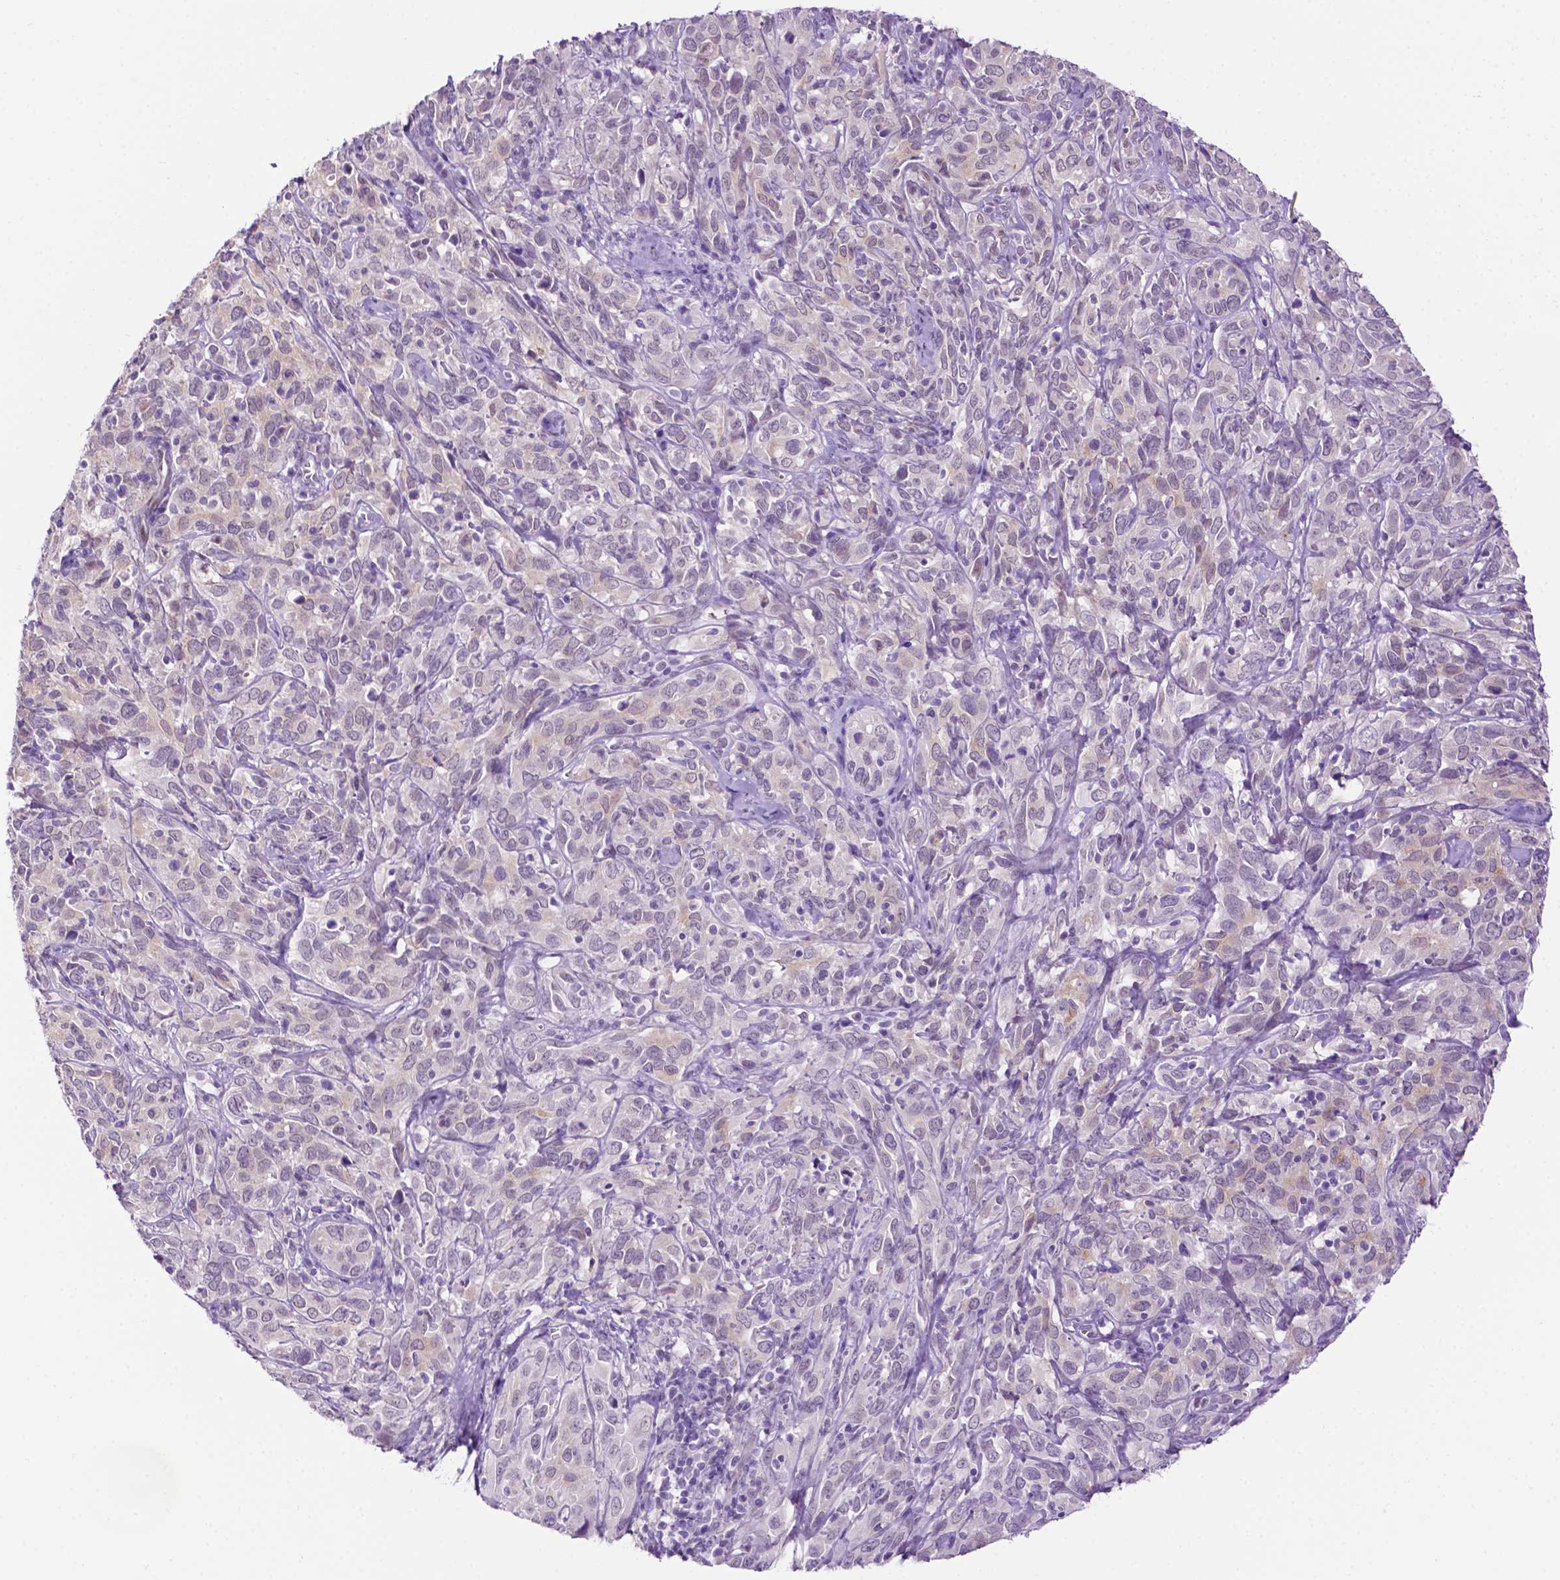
{"staining": {"intensity": "negative", "quantity": "none", "location": "none"}, "tissue": "cervical cancer", "cell_type": "Tumor cells", "image_type": "cancer", "snomed": [{"axis": "morphology", "description": "Normal tissue, NOS"}, {"axis": "morphology", "description": "Squamous cell carcinoma, NOS"}, {"axis": "topography", "description": "Cervix"}], "caption": "Human squamous cell carcinoma (cervical) stained for a protein using immunohistochemistry exhibits no staining in tumor cells.", "gene": "MMP27", "patient": {"sex": "female", "age": 51}}